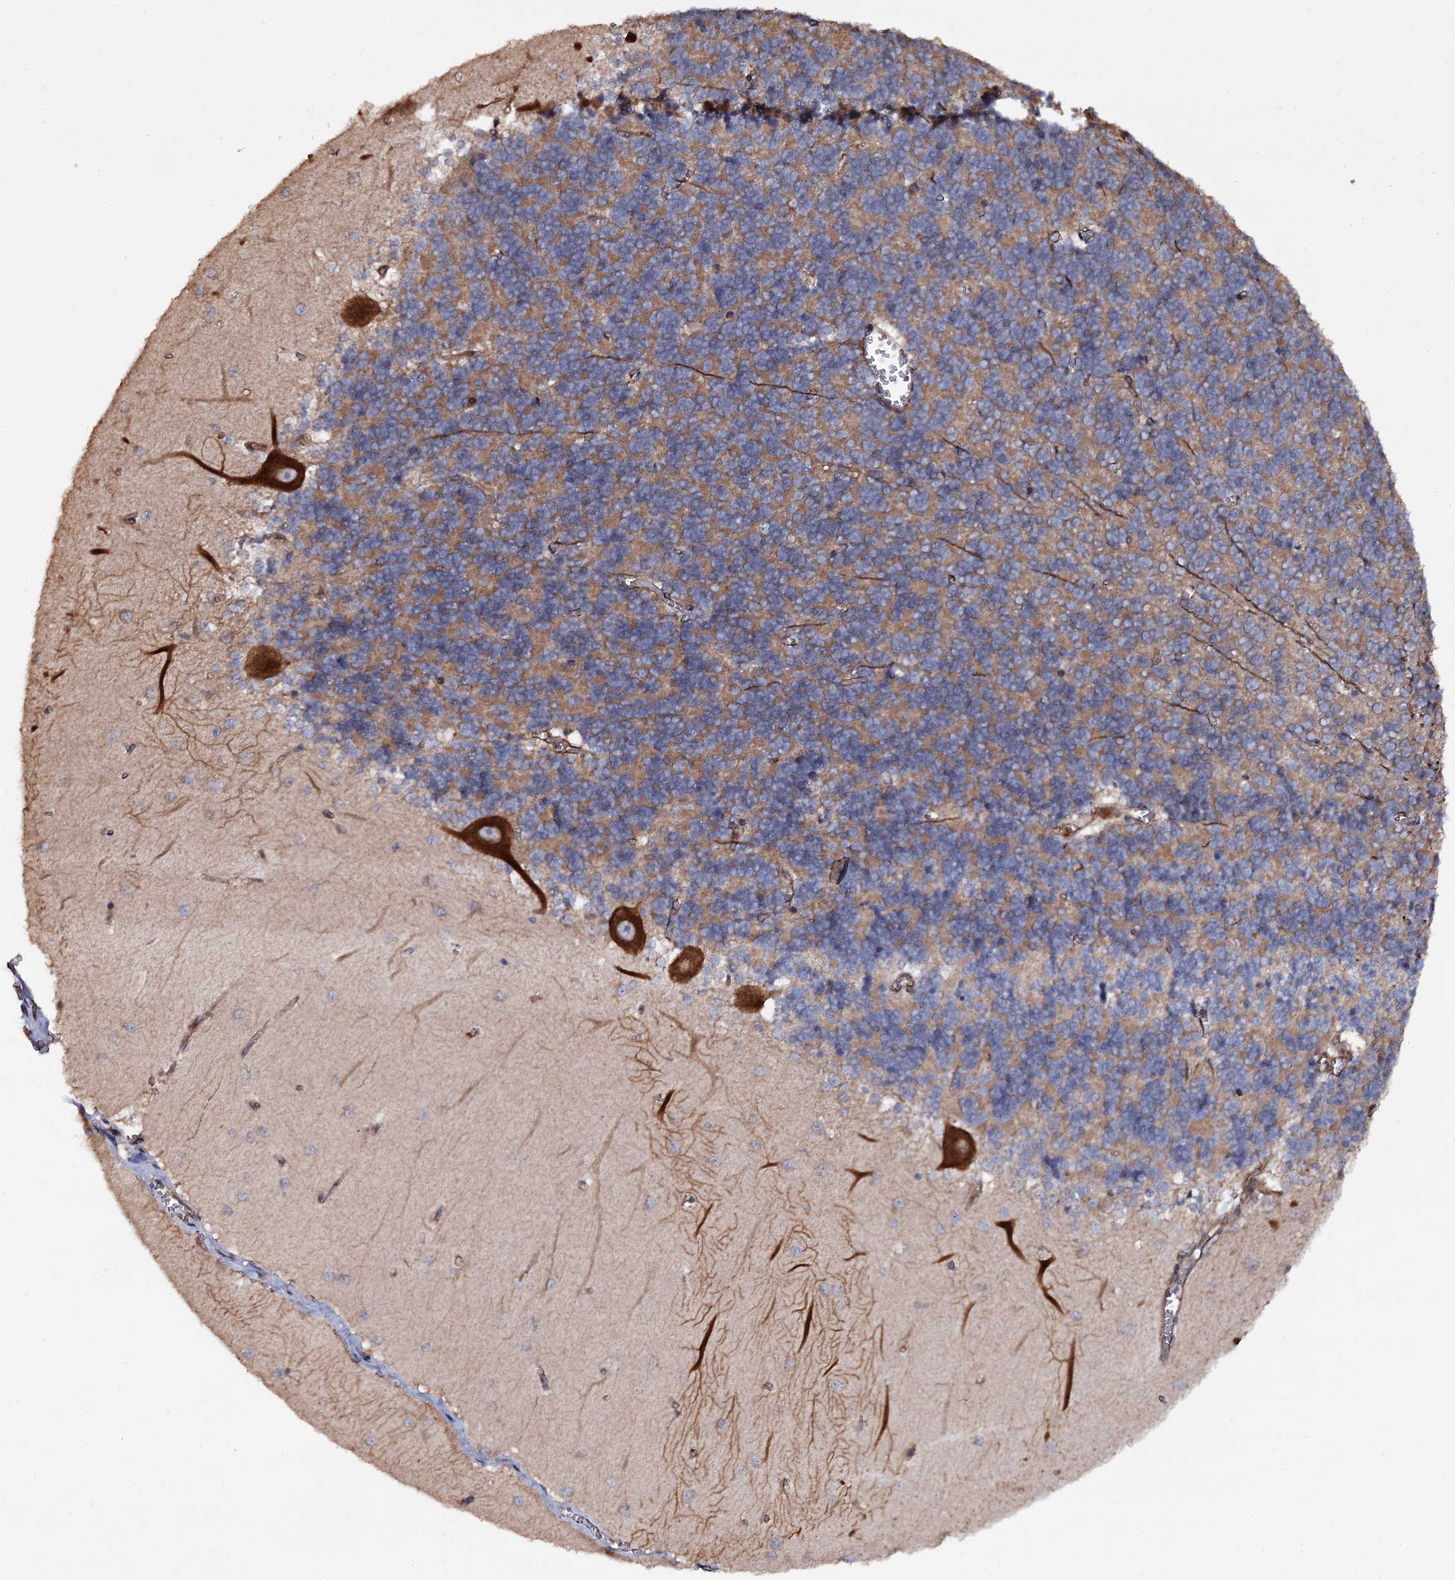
{"staining": {"intensity": "moderate", "quantity": ">75%", "location": "cytoplasmic/membranous"}, "tissue": "cerebellum", "cell_type": "Cells in granular layer", "image_type": "normal", "snomed": [{"axis": "morphology", "description": "Normal tissue, NOS"}, {"axis": "topography", "description": "Cerebellum"}], "caption": "Protein analysis of normal cerebellum displays moderate cytoplasmic/membranous expression in approximately >75% of cells in granular layer.", "gene": "TTC23", "patient": {"sex": "male", "age": 37}}